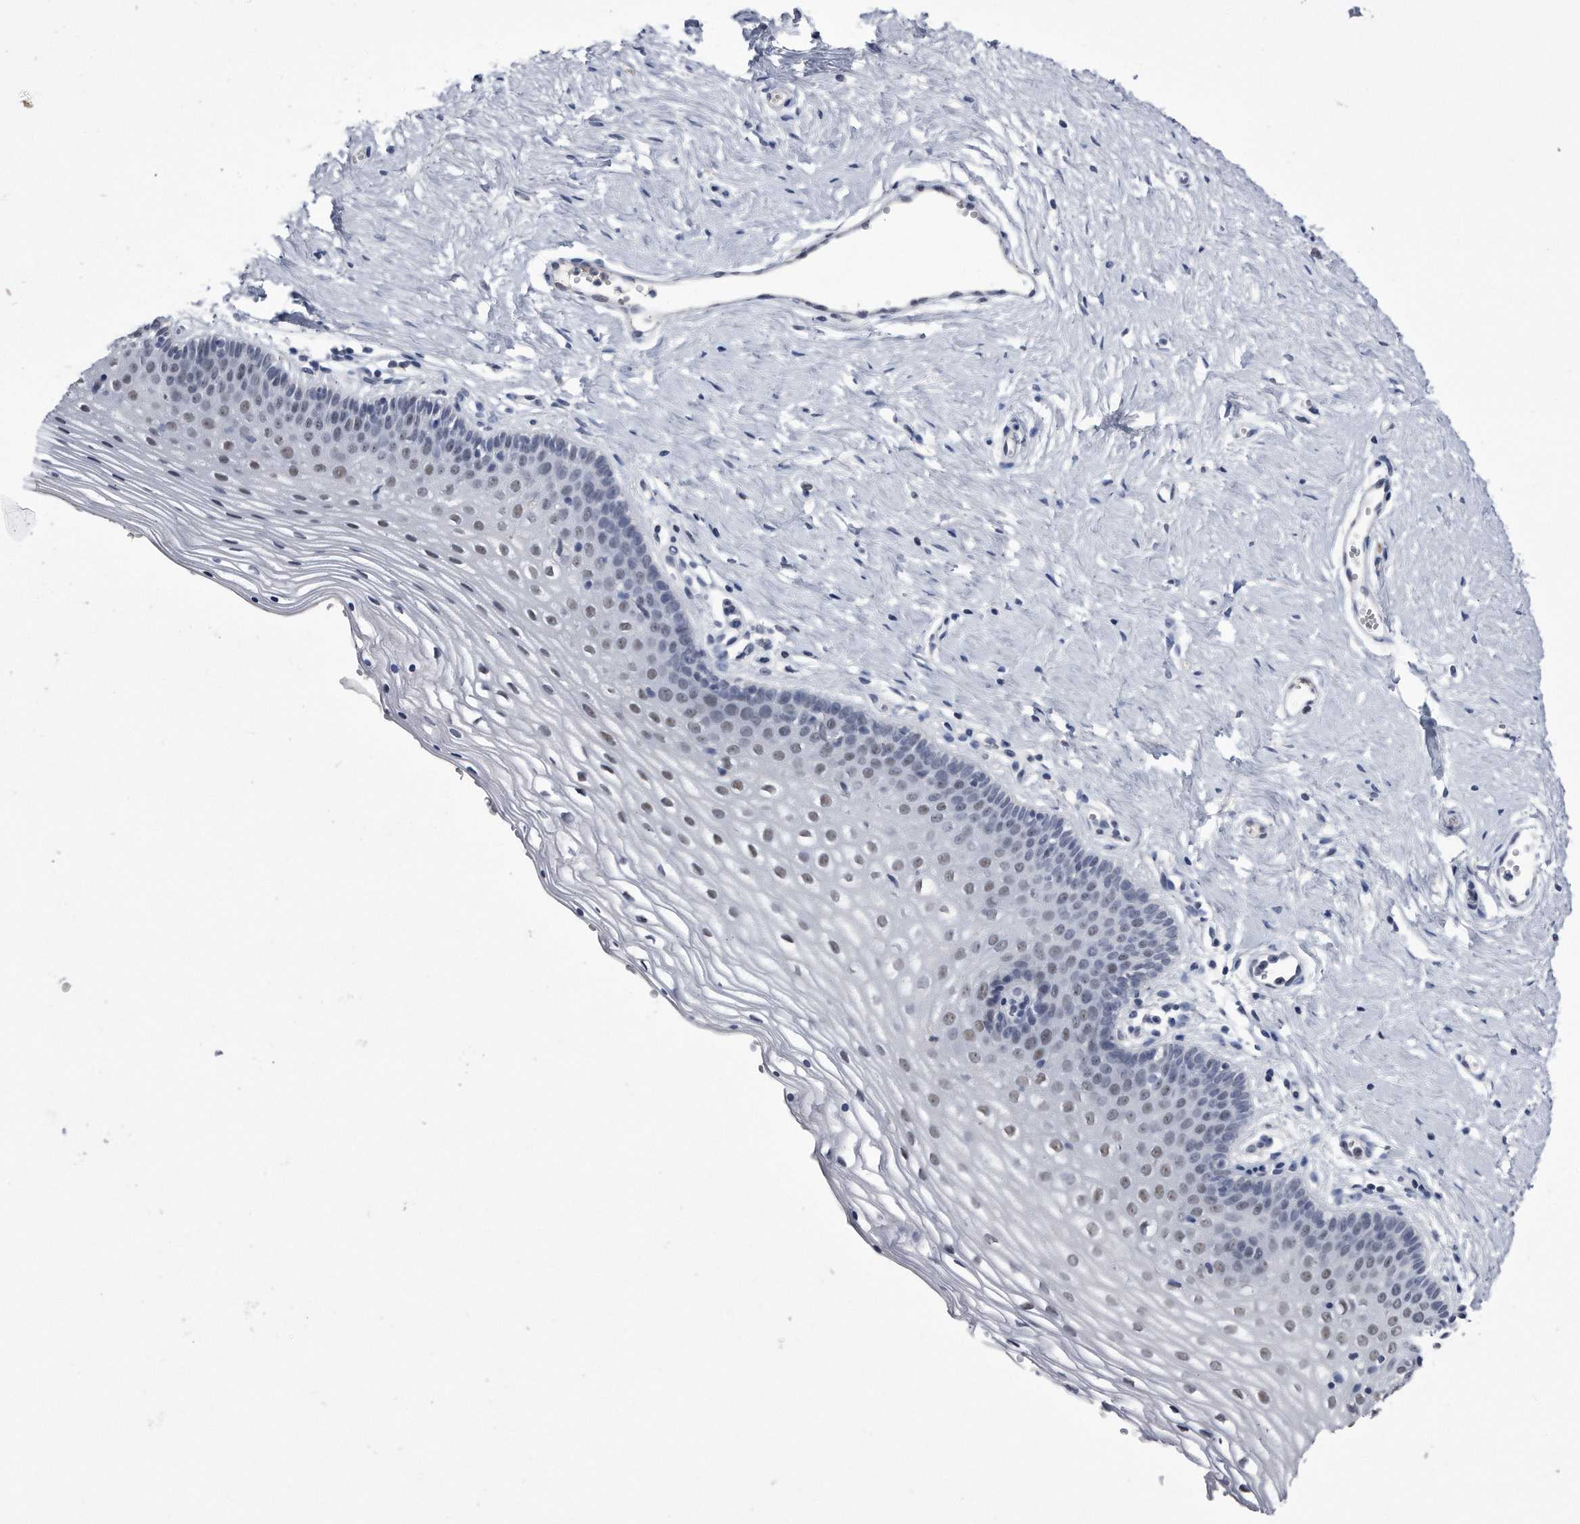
{"staining": {"intensity": "weak", "quantity": "<25%", "location": "nuclear"}, "tissue": "vagina", "cell_type": "Squamous epithelial cells", "image_type": "normal", "snomed": [{"axis": "morphology", "description": "Normal tissue, NOS"}, {"axis": "topography", "description": "Vagina"}], "caption": "An immunohistochemistry histopathology image of unremarkable vagina is shown. There is no staining in squamous epithelial cells of vagina. (DAB (3,3'-diaminobenzidine) immunohistochemistry (IHC) visualized using brightfield microscopy, high magnification).", "gene": "KCTD8", "patient": {"sex": "female", "age": 32}}